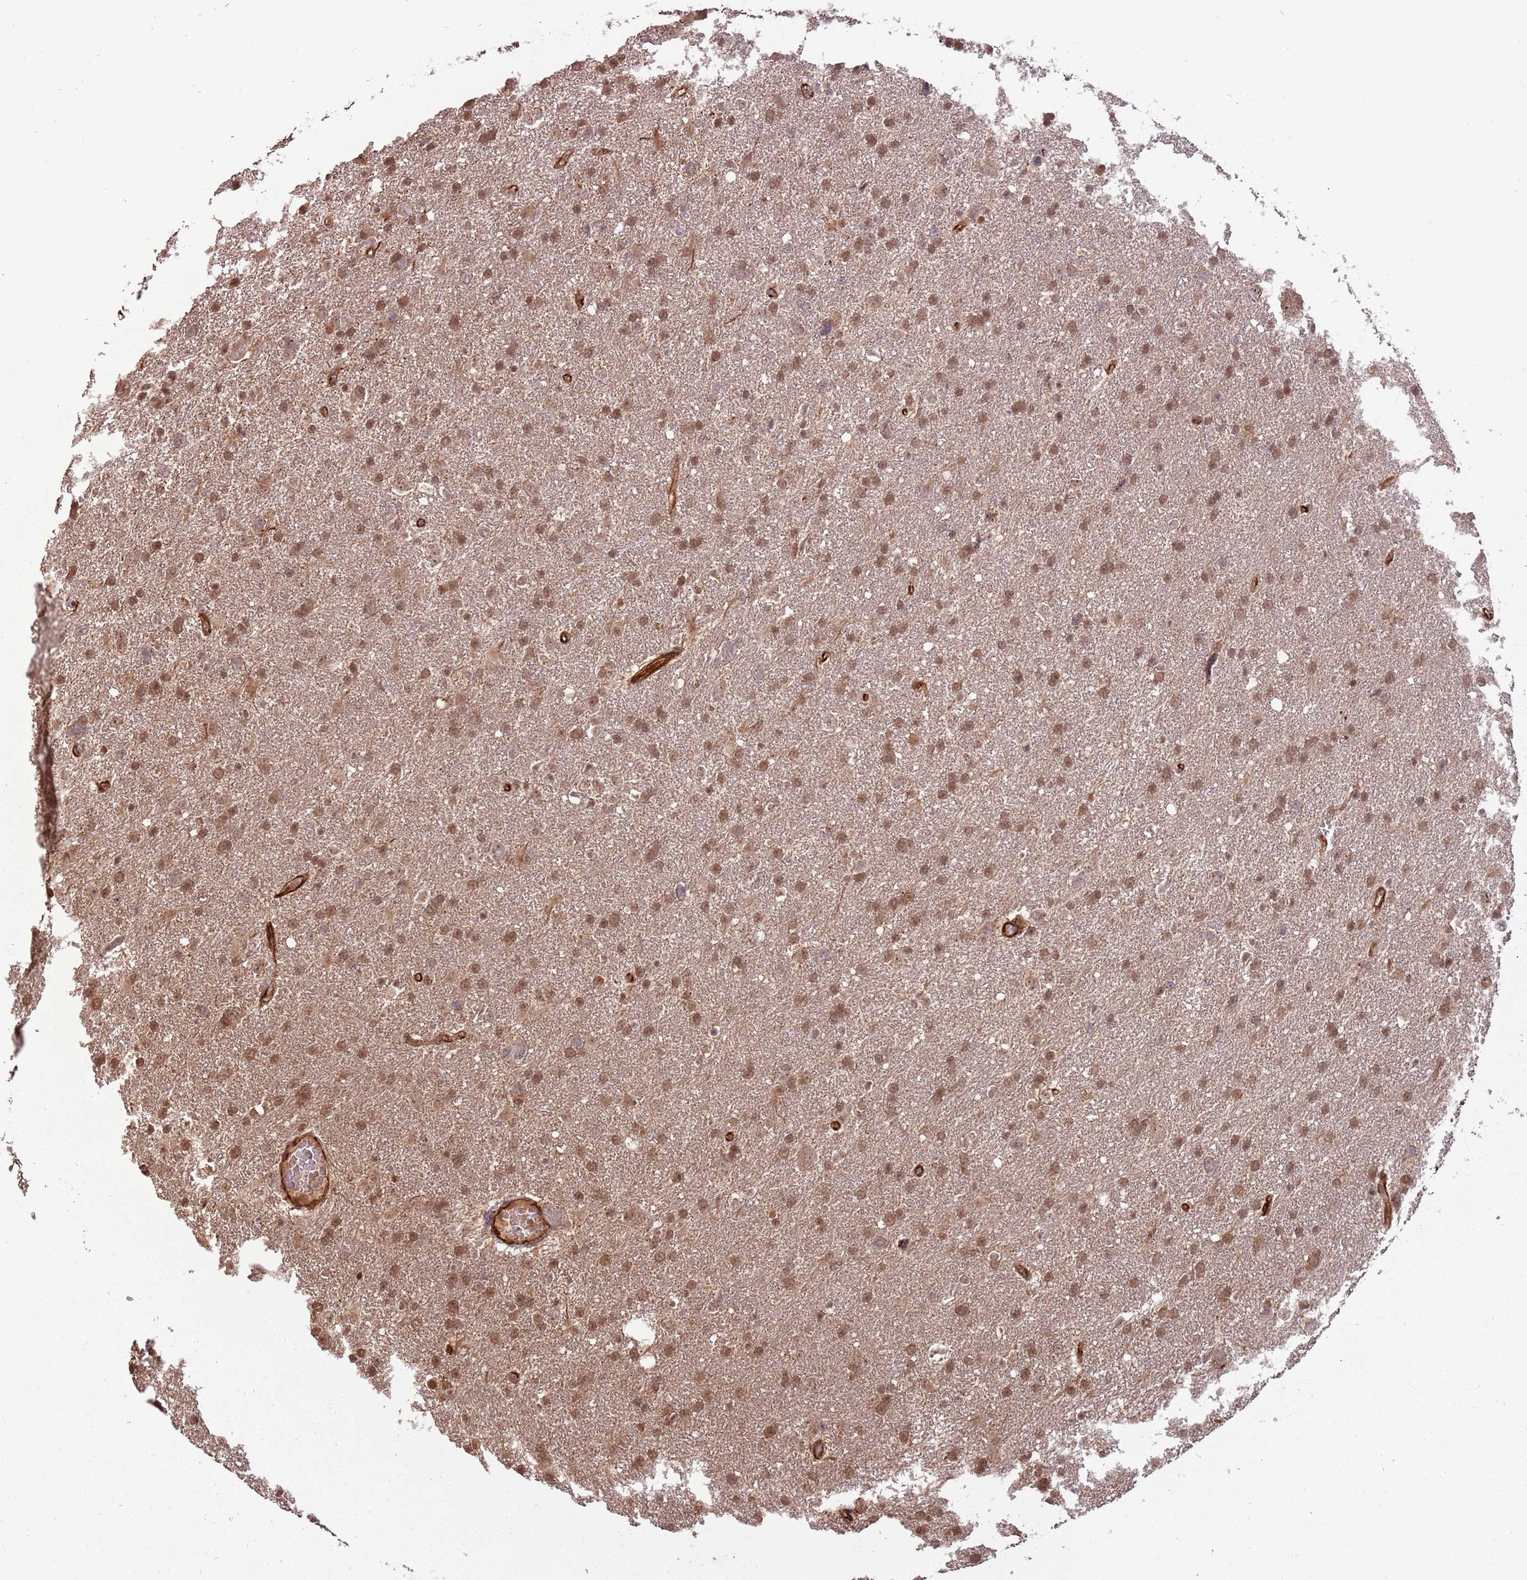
{"staining": {"intensity": "moderate", "quantity": ">75%", "location": "cytoplasmic/membranous,nuclear"}, "tissue": "glioma", "cell_type": "Tumor cells", "image_type": "cancer", "snomed": [{"axis": "morphology", "description": "Glioma, malignant, High grade"}, {"axis": "topography", "description": "Brain"}], "caption": "A brown stain shows moderate cytoplasmic/membranous and nuclear expression of a protein in human malignant glioma (high-grade) tumor cells.", "gene": "ADAMTS3", "patient": {"sex": "male", "age": 61}}